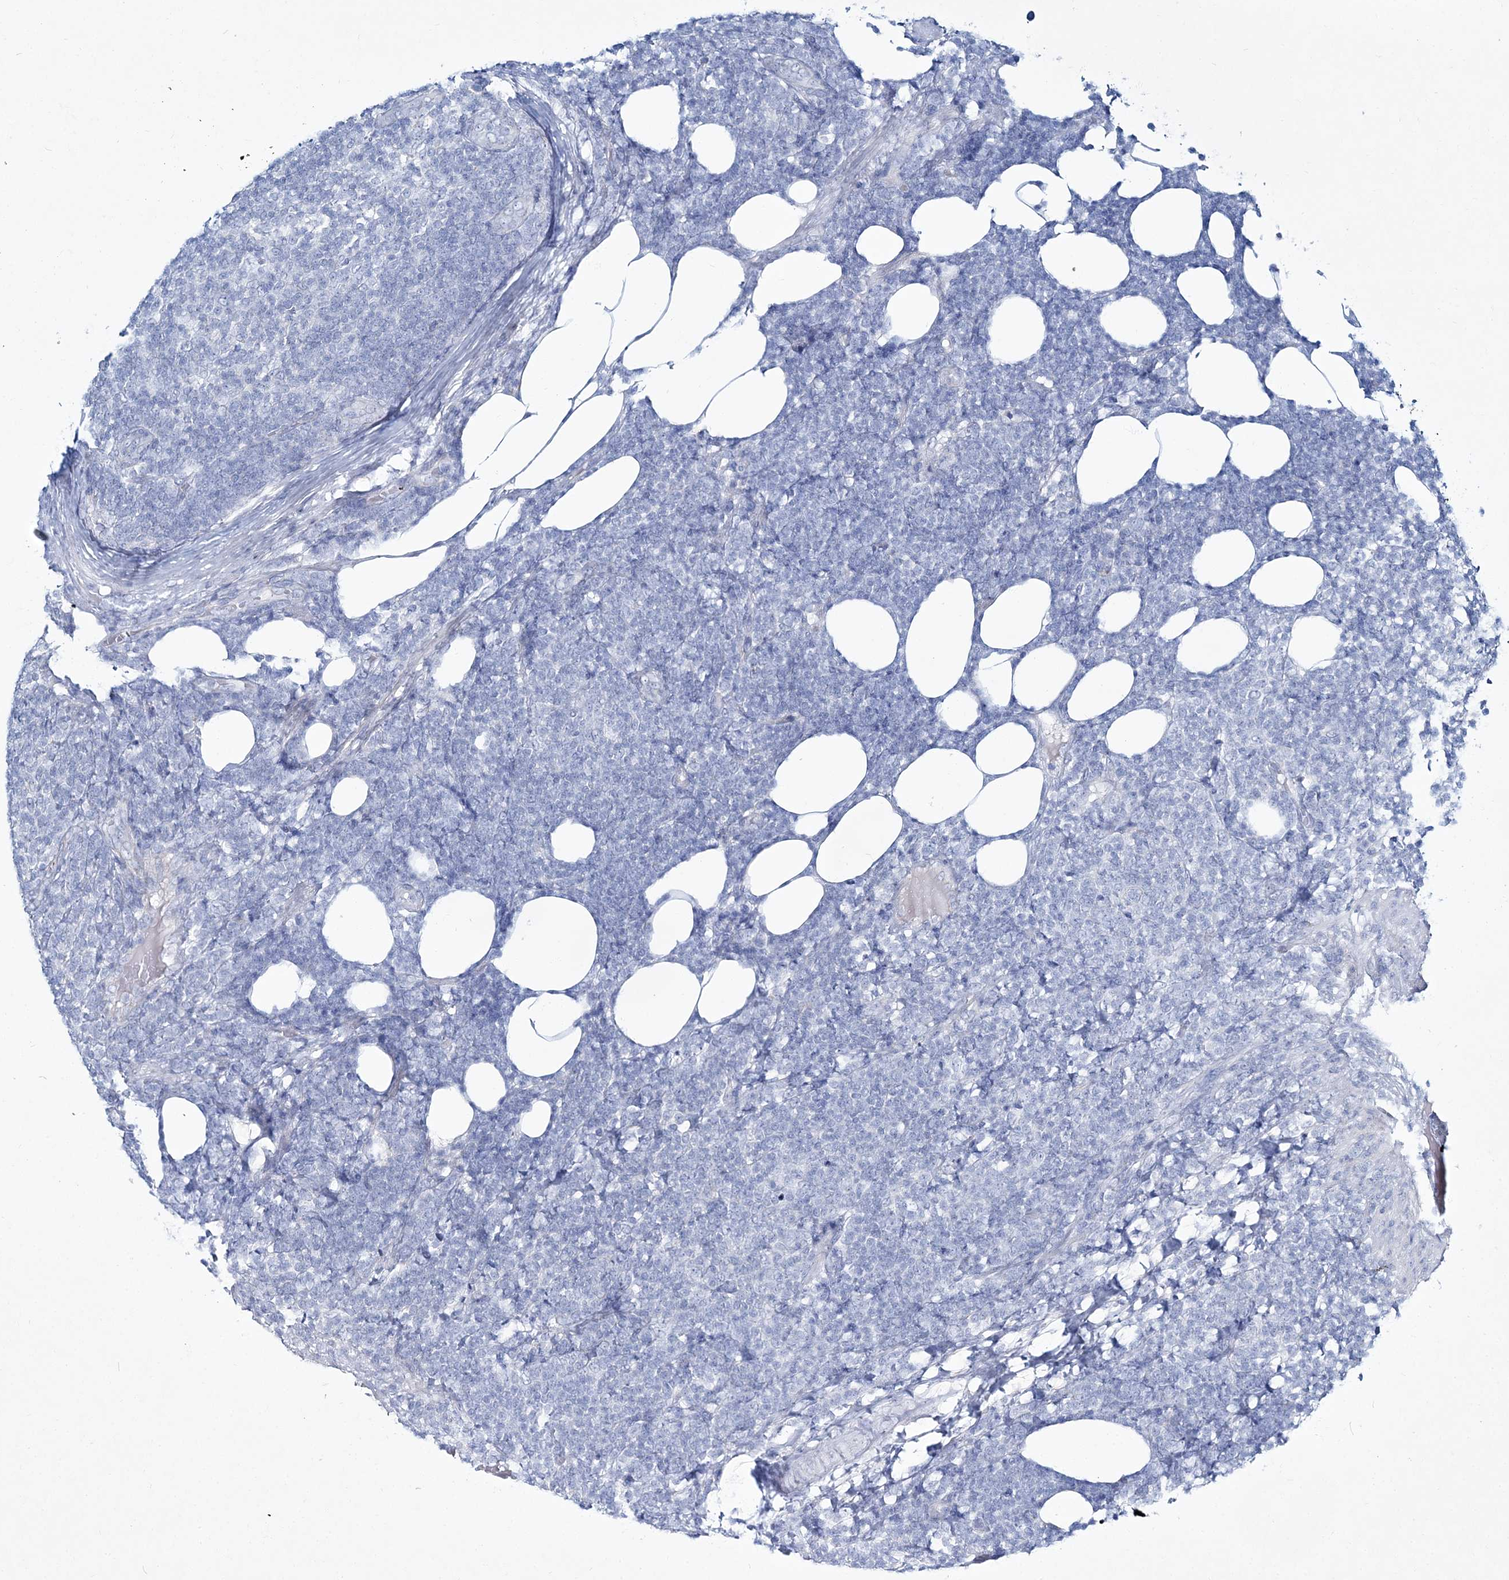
{"staining": {"intensity": "negative", "quantity": "none", "location": "none"}, "tissue": "lymphoma", "cell_type": "Tumor cells", "image_type": "cancer", "snomed": [{"axis": "morphology", "description": "Malignant lymphoma, non-Hodgkin's type, Low grade"}, {"axis": "topography", "description": "Lymph node"}], "caption": "High power microscopy micrograph of an immunohistochemistry (IHC) image of lymphoma, revealing no significant staining in tumor cells.", "gene": "ADGRL1", "patient": {"sex": "male", "age": 66}}